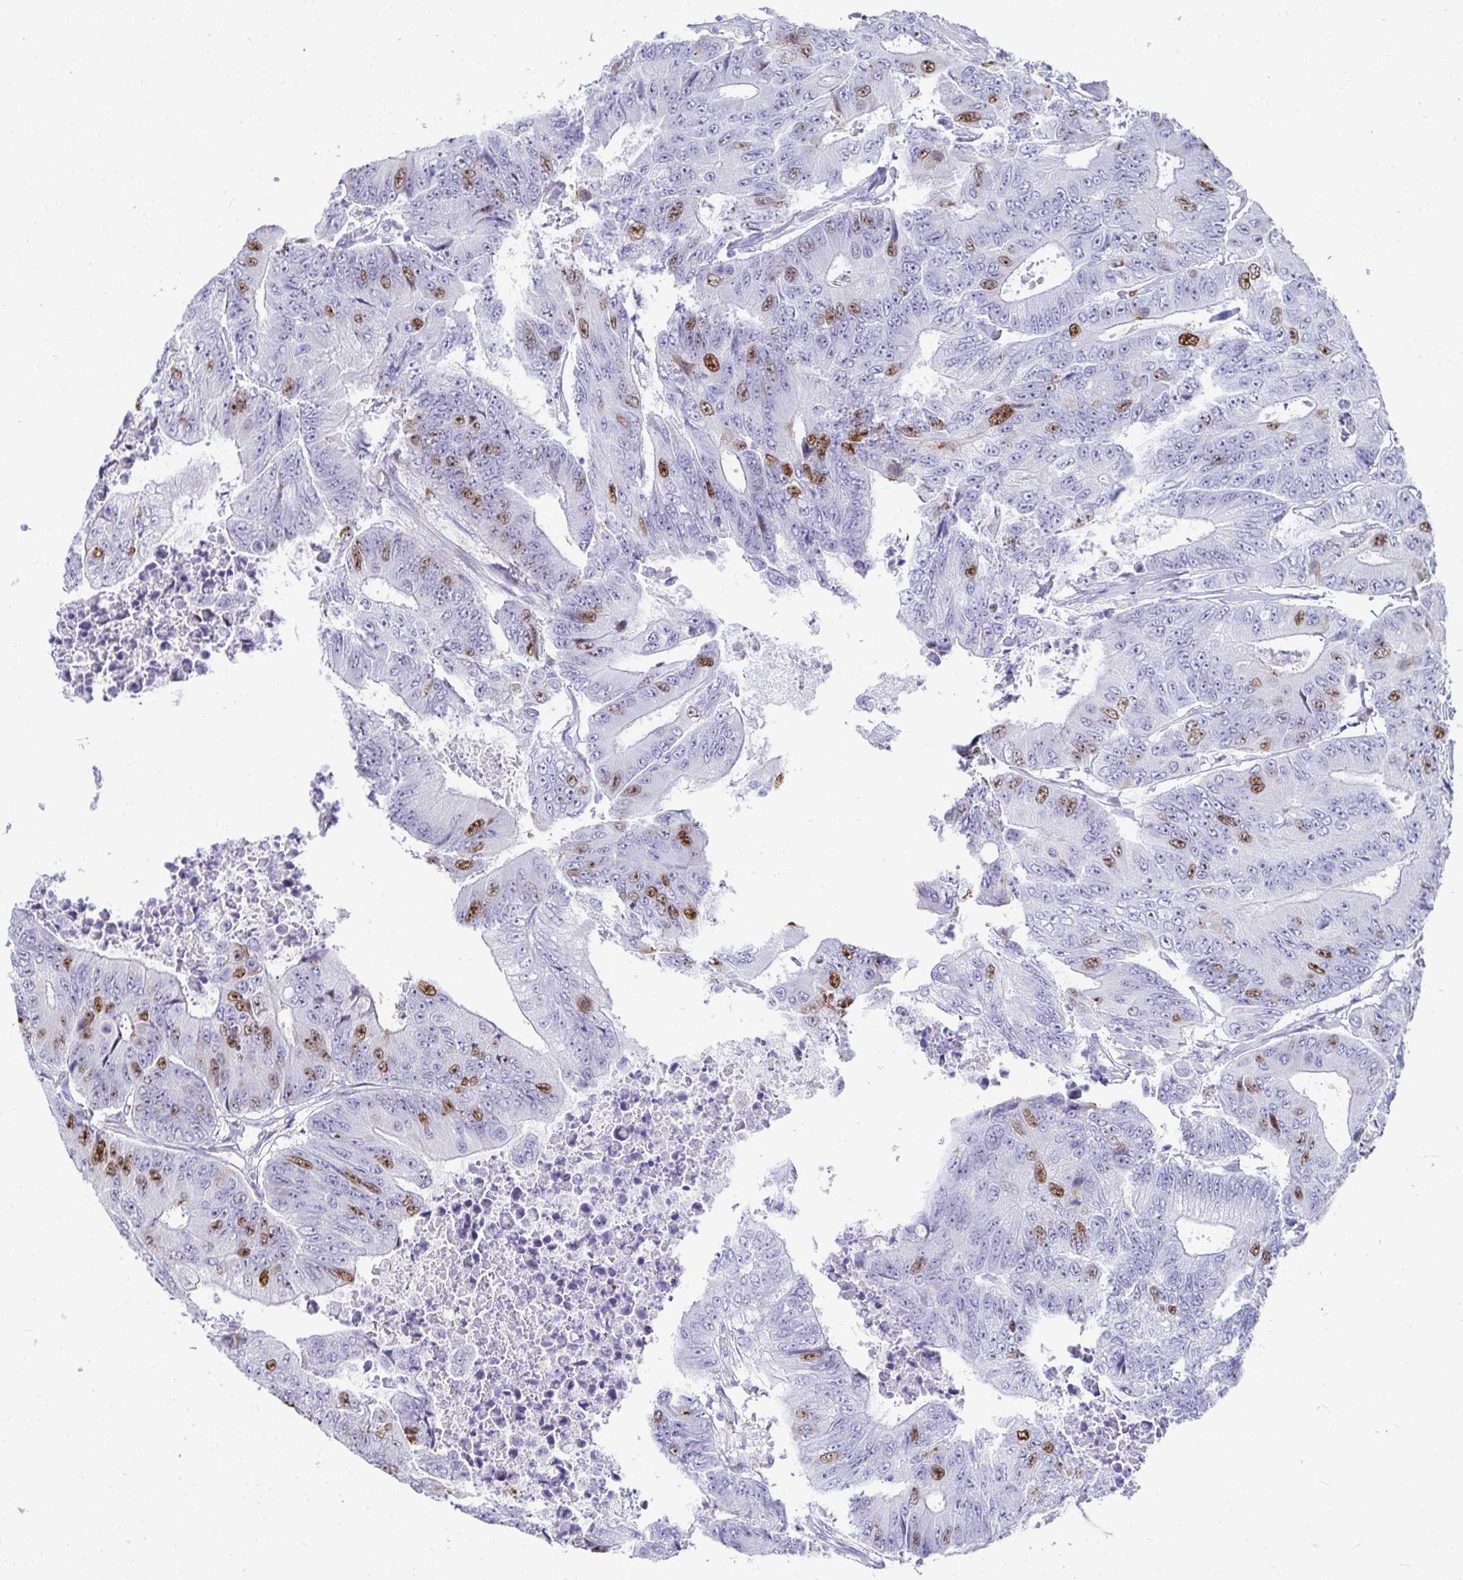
{"staining": {"intensity": "moderate", "quantity": "25%-75%", "location": "nuclear"}, "tissue": "colorectal cancer", "cell_type": "Tumor cells", "image_type": "cancer", "snomed": [{"axis": "morphology", "description": "Adenocarcinoma, NOS"}, {"axis": "topography", "description": "Colon"}], "caption": "Protein staining of colorectal cancer (adenocarcinoma) tissue shows moderate nuclear positivity in approximately 25%-75% of tumor cells. (Stains: DAB in brown, nuclei in blue, Microscopy: brightfield microscopy at high magnification).", "gene": "ANLN", "patient": {"sex": "female", "age": 48}}